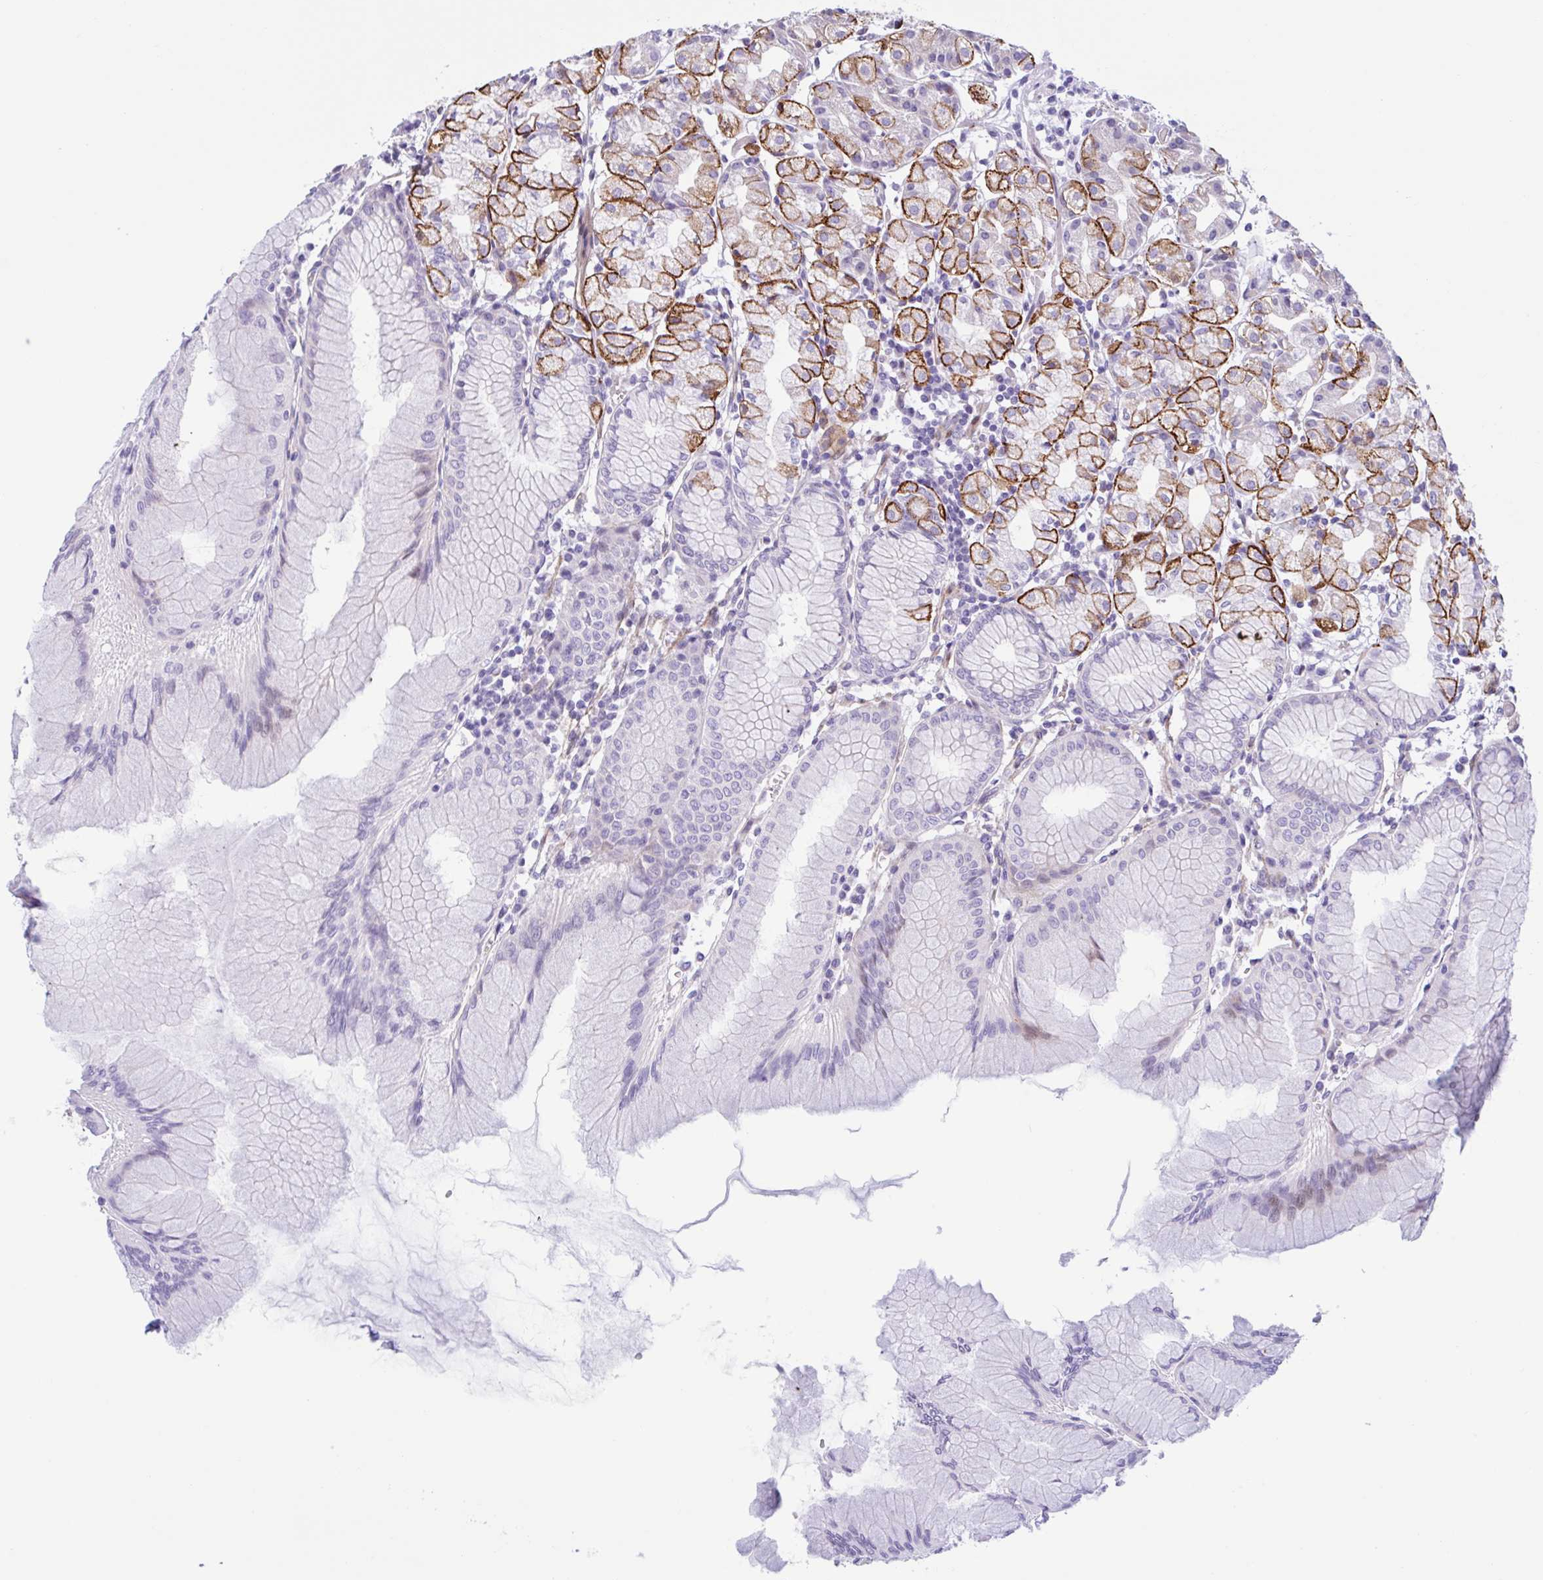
{"staining": {"intensity": "strong", "quantity": "25%-75%", "location": "cytoplasmic/membranous"}, "tissue": "stomach", "cell_type": "Glandular cells", "image_type": "normal", "snomed": [{"axis": "morphology", "description": "Normal tissue, NOS"}, {"axis": "topography", "description": "Stomach"}], "caption": "A brown stain labels strong cytoplasmic/membranous positivity of a protein in glandular cells of normal stomach. (Stains: DAB in brown, nuclei in blue, Microscopy: brightfield microscopy at high magnification).", "gene": "AHCYL2", "patient": {"sex": "female", "age": 57}}